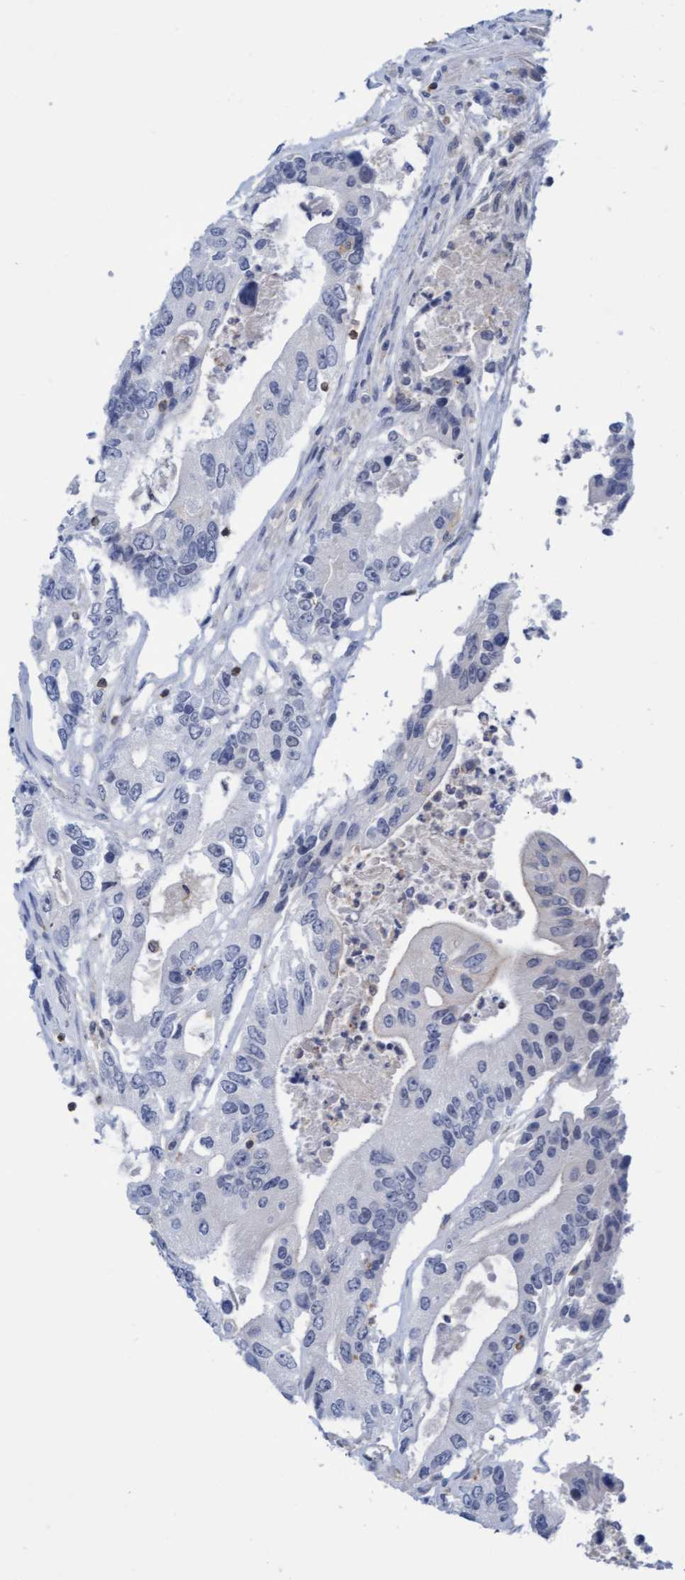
{"staining": {"intensity": "negative", "quantity": "none", "location": "none"}, "tissue": "colorectal cancer", "cell_type": "Tumor cells", "image_type": "cancer", "snomed": [{"axis": "morphology", "description": "Adenocarcinoma, NOS"}, {"axis": "topography", "description": "Colon"}], "caption": "Photomicrograph shows no significant protein expression in tumor cells of adenocarcinoma (colorectal).", "gene": "FNBP1", "patient": {"sex": "female", "age": 77}}